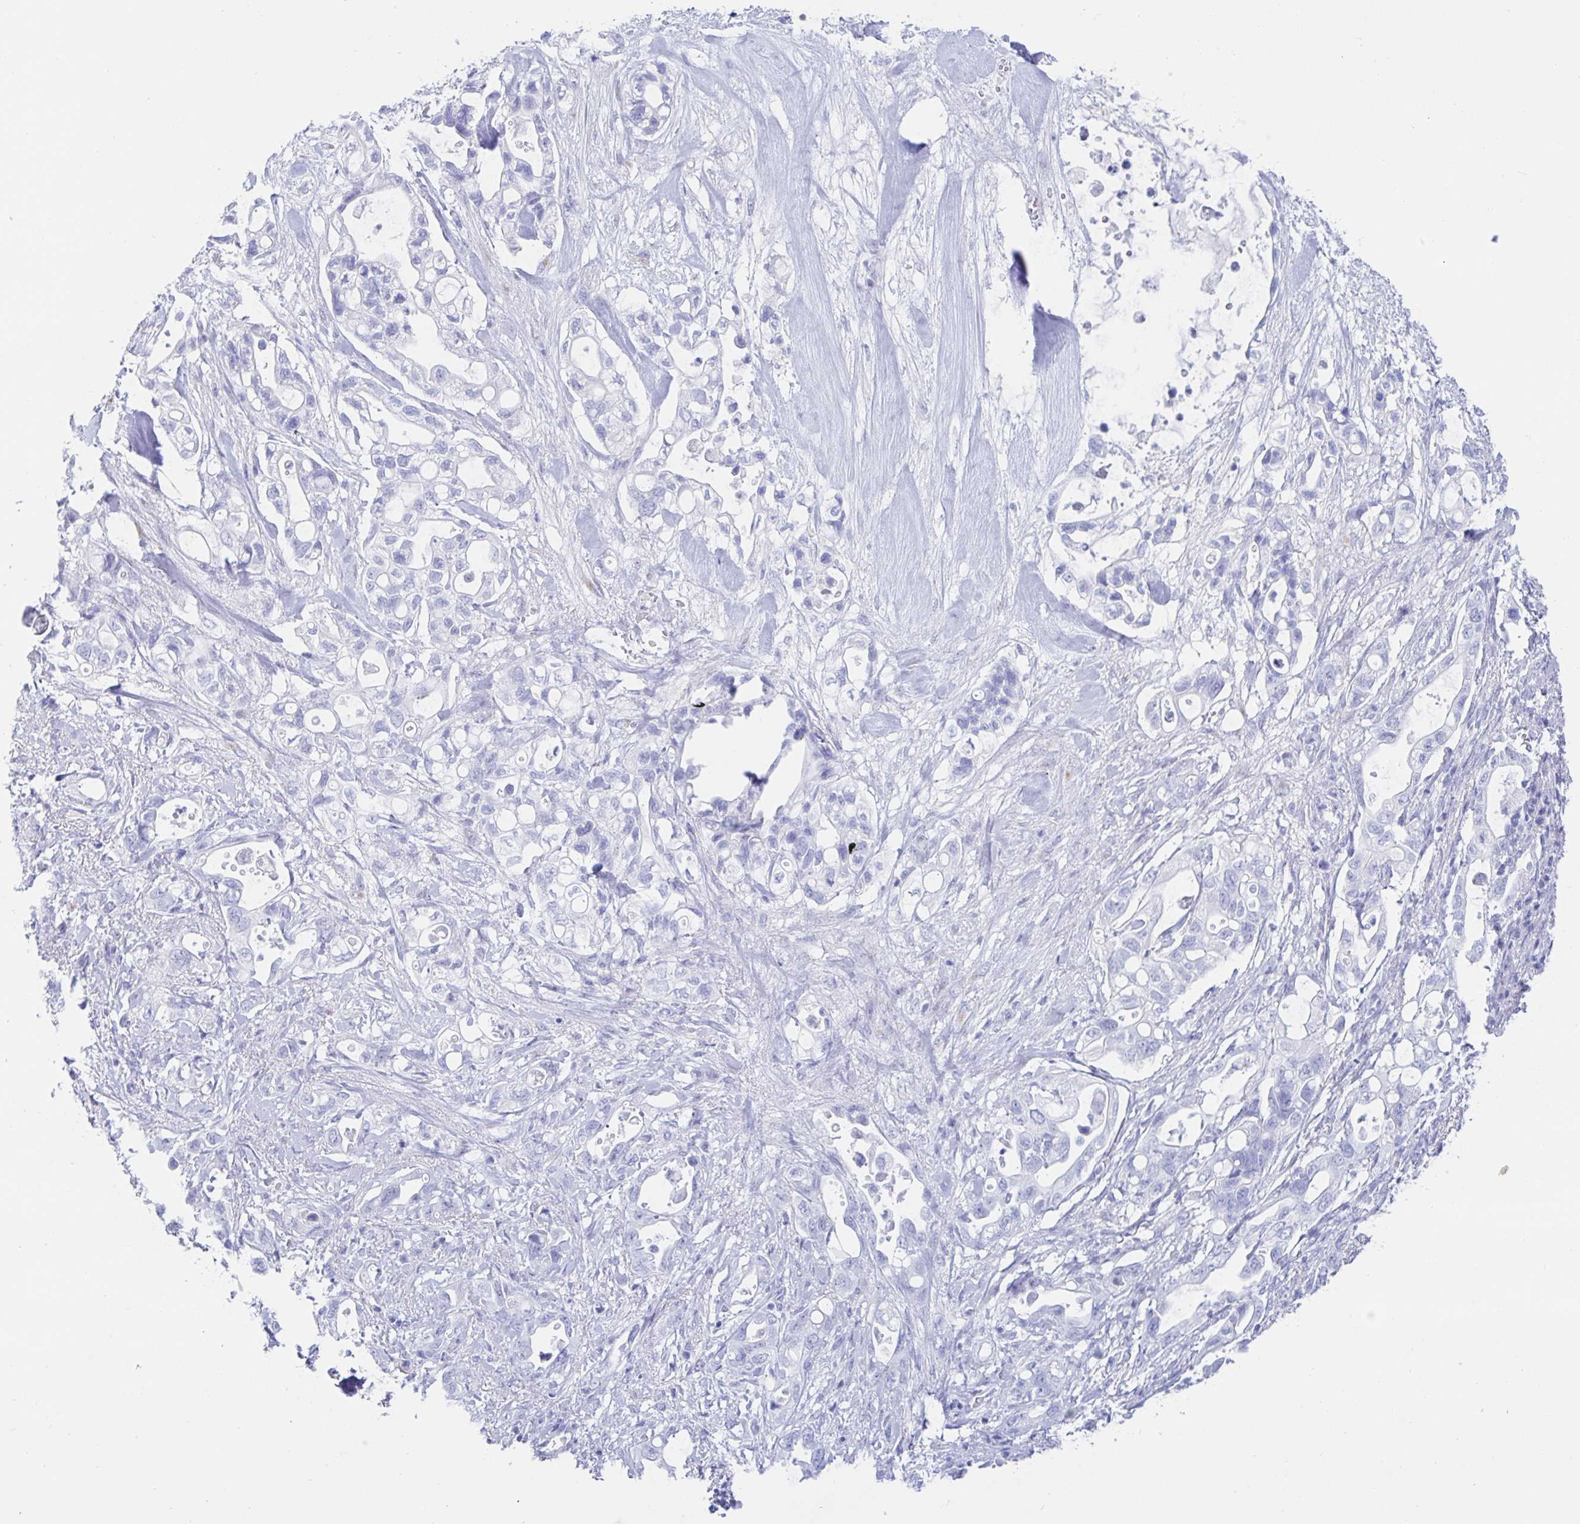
{"staining": {"intensity": "negative", "quantity": "none", "location": "none"}, "tissue": "pancreatic cancer", "cell_type": "Tumor cells", "image_type": "cancer", "snomed": [{"axis": "morphology", "description": "Adenocarcinoma, NOS"}, {"axis": "topography", "description": "Pancreas"}], "caption": "Tumor cells show no significant protein staining in pancreatic cancer.", "gene": "KCNH6", "patient": {"sex": "female", "age": 72}}